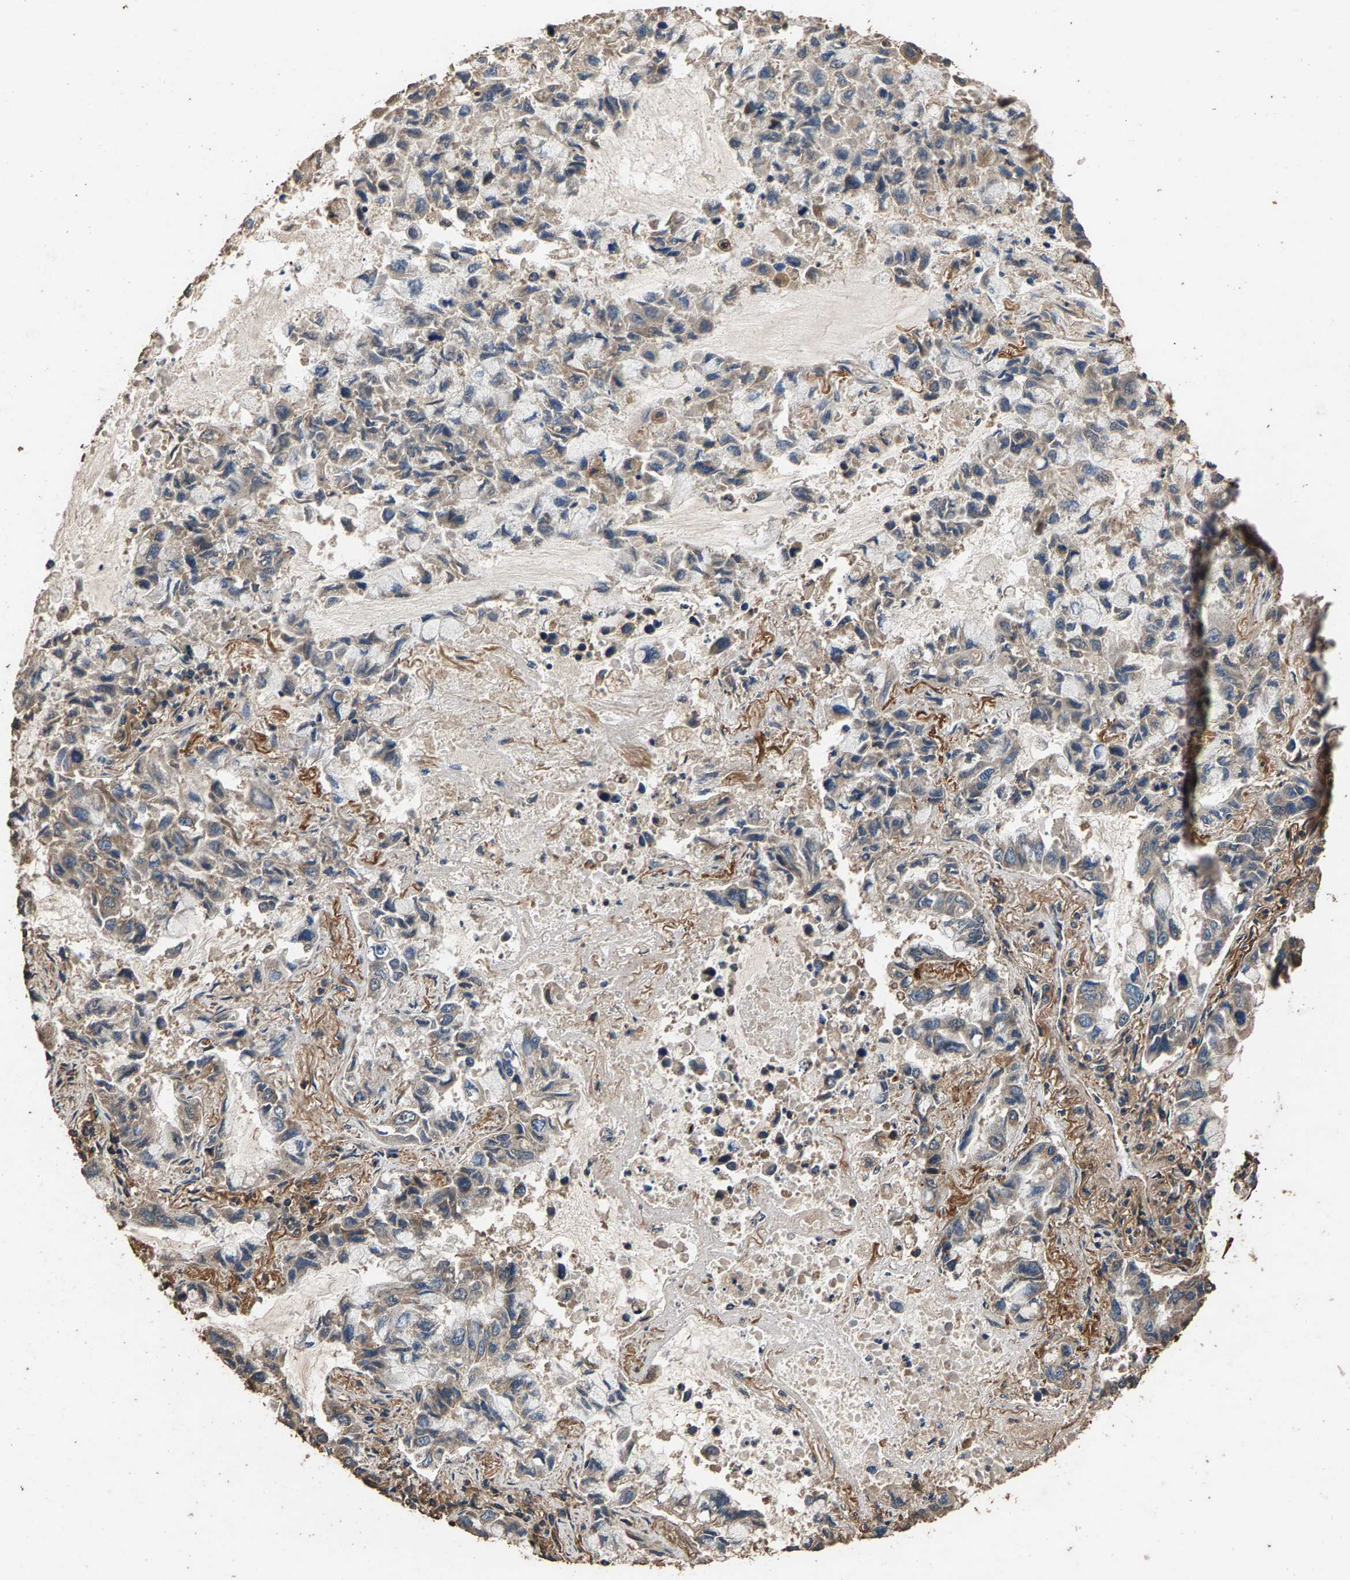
{"staining": {"intensity": "weak", "quantity": "25%-75%", "location": "cytoplasmic/membranous"}, "tissue": "lung cancer", "cell_type": "Tumor cells", "image_type": "cancer", "snomed": [{"axis": "morphology", "description": "Adenocarcinoma, NOS"}, {"axis": "topography", "description": "Lung"}], "caption": "Weak cytoplasmic/membranous staining is present in approximately 25%-75% of tumor cells in lung adenocarcinoma. The protein is shown in brown color, while the nuclei are stained blue.", "gene": "MRPL27", "patient": {"sex": "male", "age": 64}}